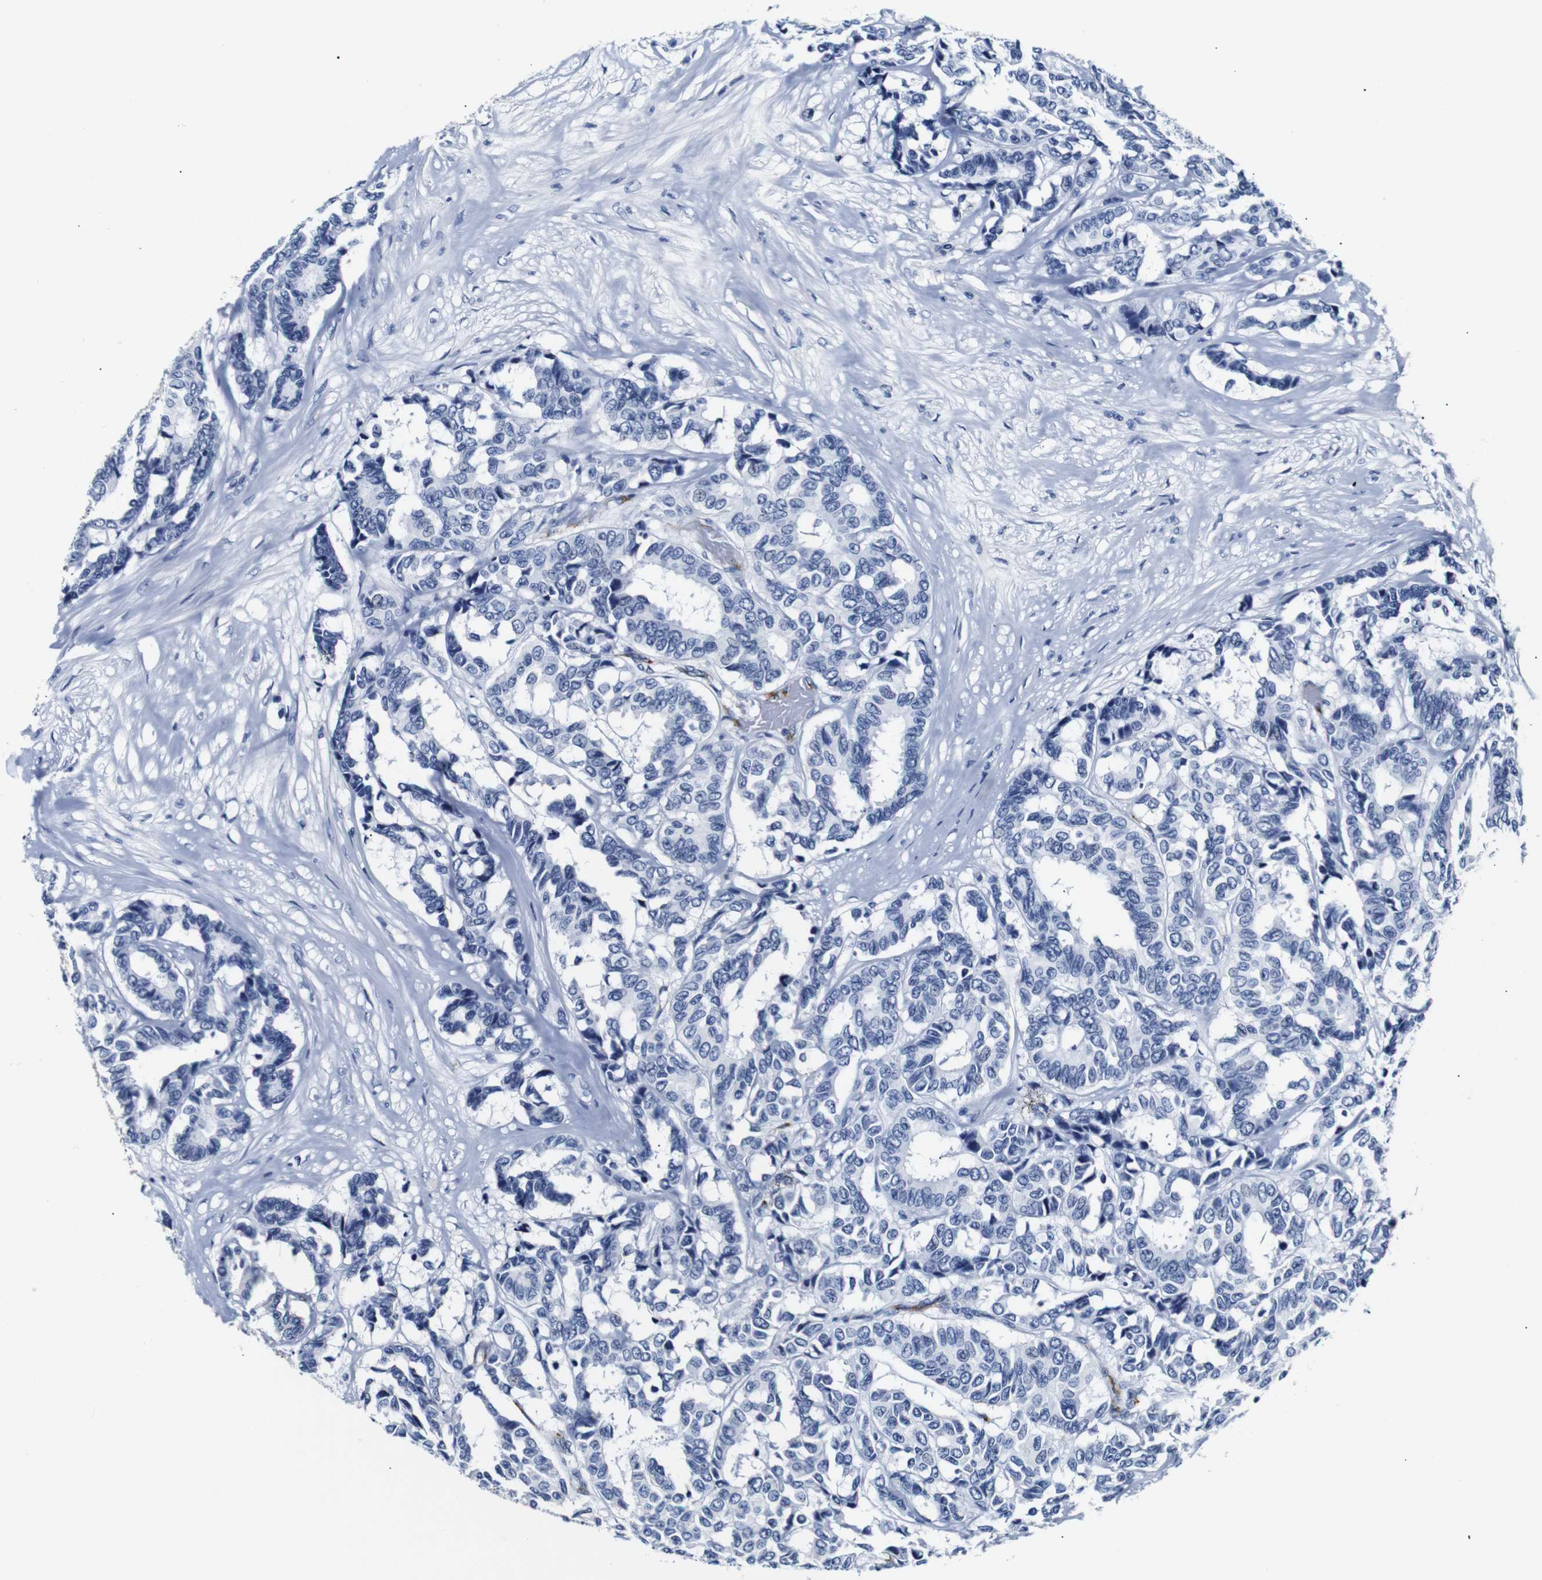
{"staining": {"intensity": "negative", "quantity": "none", "location": "none"}, "tissue": "breast cancer", "cell_type": "Tumor cells", "image_type": "cancer", "snomed": [{"axis": "morphology", "description": "Duct carcinoma"}, {"axis": "topography", "description": "Breast"}], "caption": "Tumor cells are negative for protein expression in human breast cancer (invasive ductal carcinoma).", "gene": "MUC4", "patient": {"sex": "female", "age": 87}}